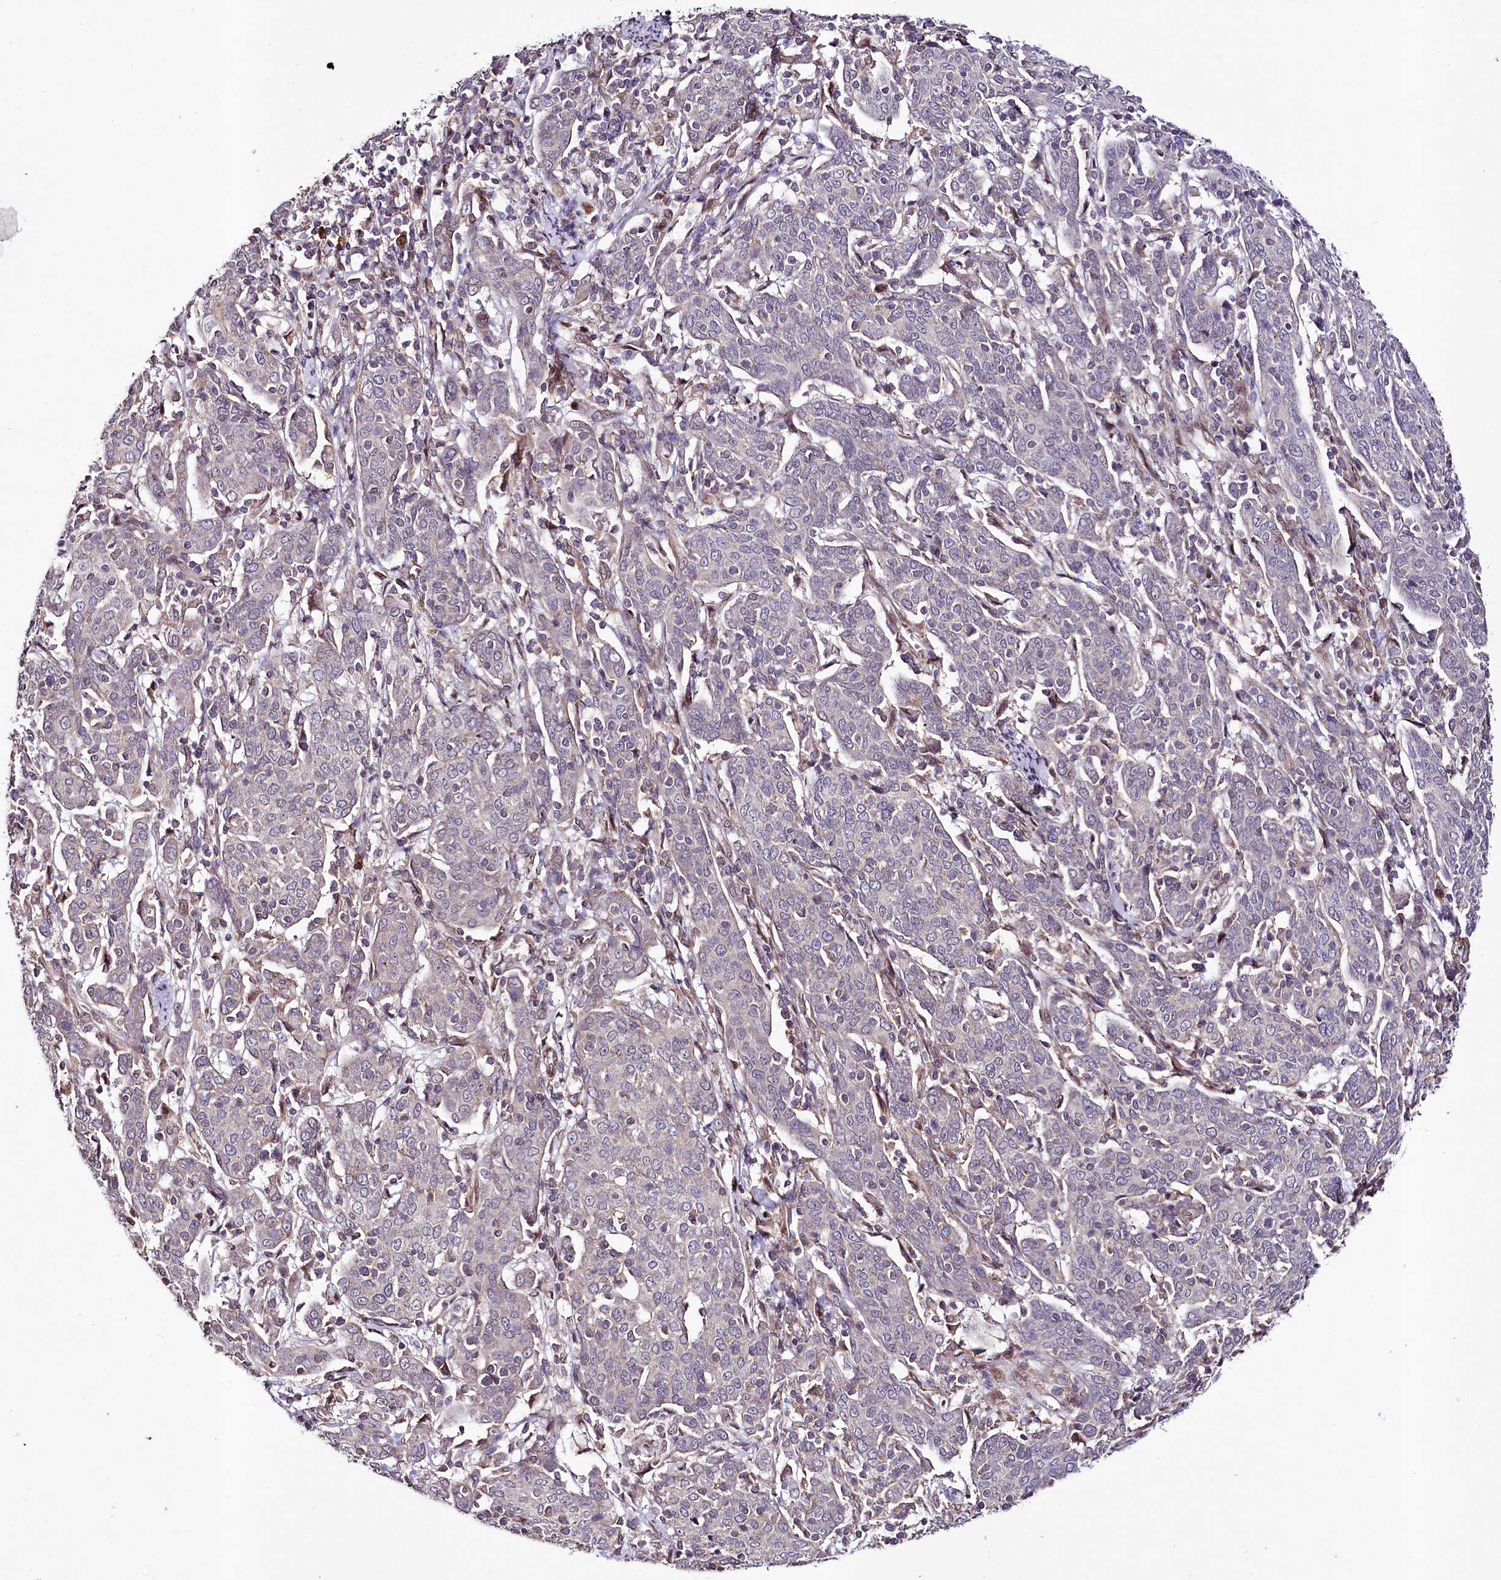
{"staining": {"intensity": "negative", "quantity": "none", "location": "none"}, "tissue": "cervical cancer", "cell_type": "Tumor cells", "image_type": "cancer", "snomed": [{"axis": "morphology", "description": "Squamous cell carcinoma, NOS"}, {"axis": "topography", "description": "Cervix"}], "caption": "Image shows no significant protein expression in tumor cells of cervical cancer.", "gene": "ZNF226", "patient": {"sex": "female", "age": 67}}